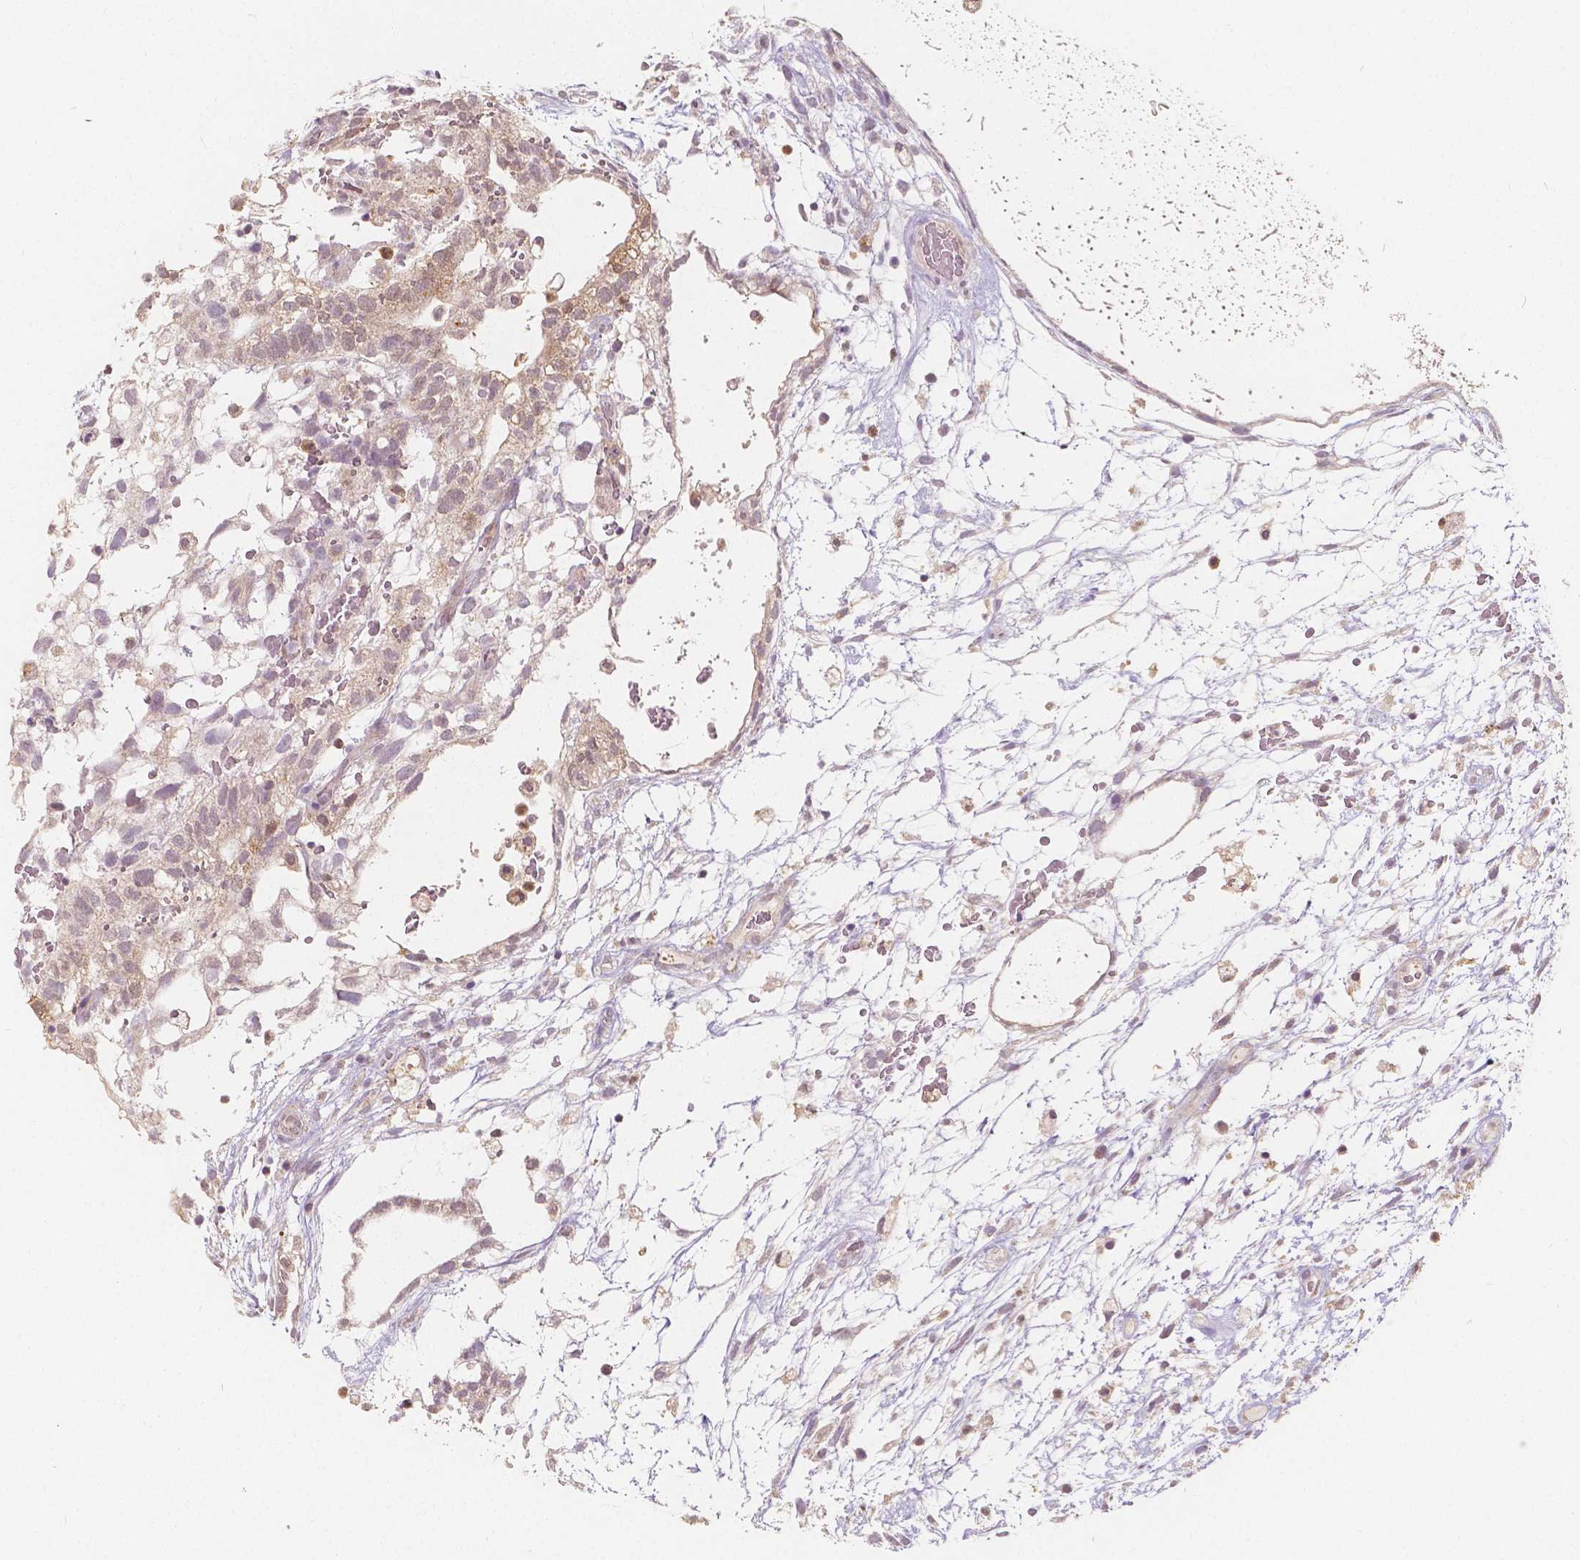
{"staining": {"intensity": "weak", "quantity": ">75%", "location": "cytoplasmic/membranous"}, "tissue": "testis cancer", "cell_type": "Tumor cells", "image_type": "cancer", "snomed": [{"axis": "morphology", "description": "Normal tissue, NOS"}, {"axis": "morphology", "description": "Carcinoma, Embryonal, NOS"}, {"axis": "topography", "description": "Testis"}], "caption": "A photomicrograph of human testis embryonal carcinoma stained for a protein reveals weak cytoplasmic/membranous brown staining in tumor cells. The staining was performed using DAB (3,3'-diaminobenzidine) to visualize the protein expression in brown, while the nuclei were stained in blue with hematoxylin (Magnification: 20x).", "gene": "NAPRT", "patient": {"sex": "male", "age": 32}}